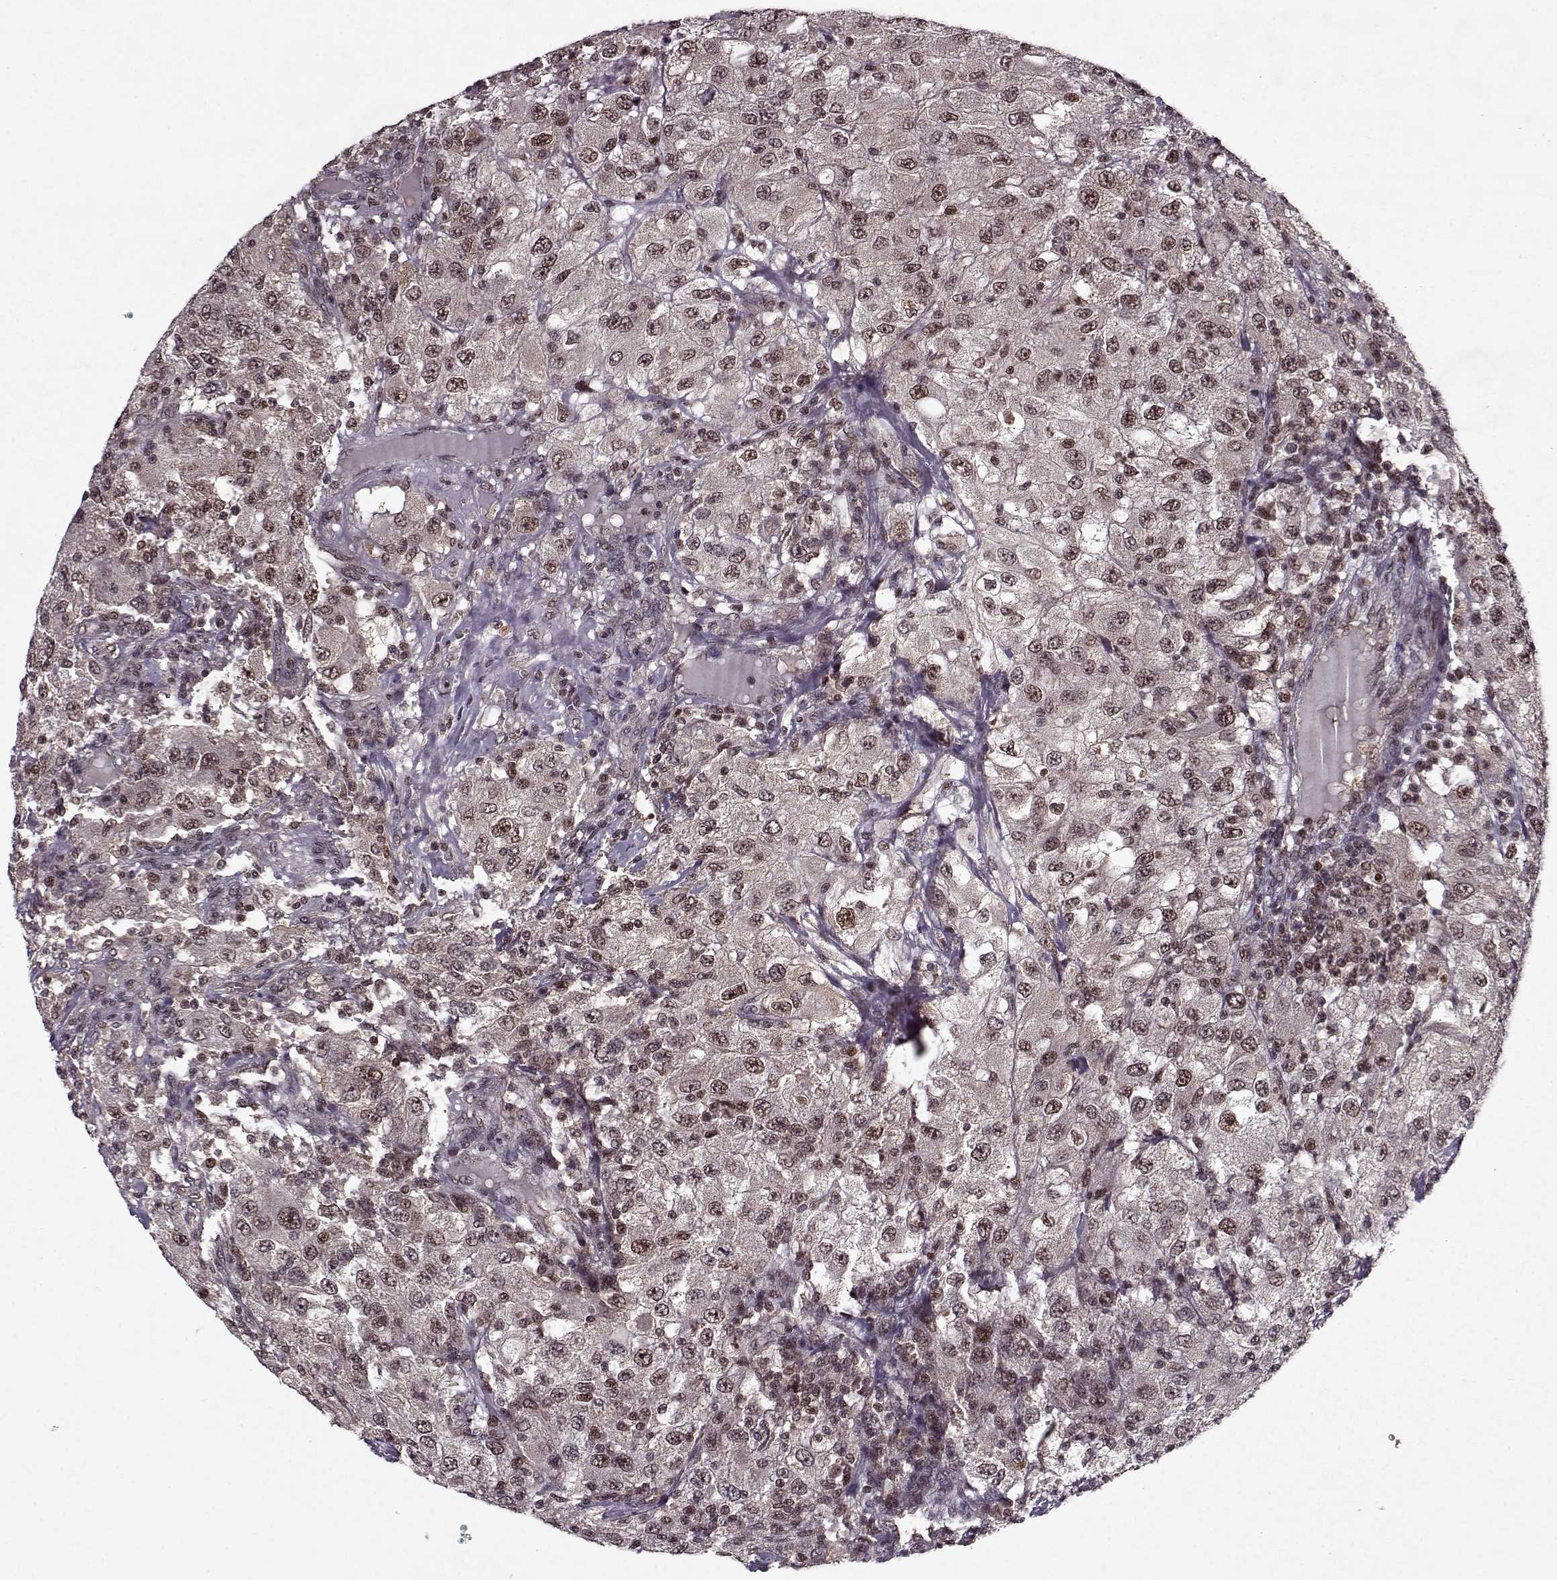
{"staining": {"intensity": "weak", "quantity": ">75%", "location": "nuclear"}, "tissue": "renal cancer", "cell_type": "Tumor cells", "image_type": "cancer", "snomed": [{"axis": "morphology", "description": "Adenocarcinoma, NOS"}, {"axis": "topography", "description": "Kidney"}], "caption": "Weak nuclear expression is identified in about >75% of tumor cells in renal cancer (adenocarcinoma).", "gene": "PSMA7", "patient": {"sex": "female", "age": 67}}